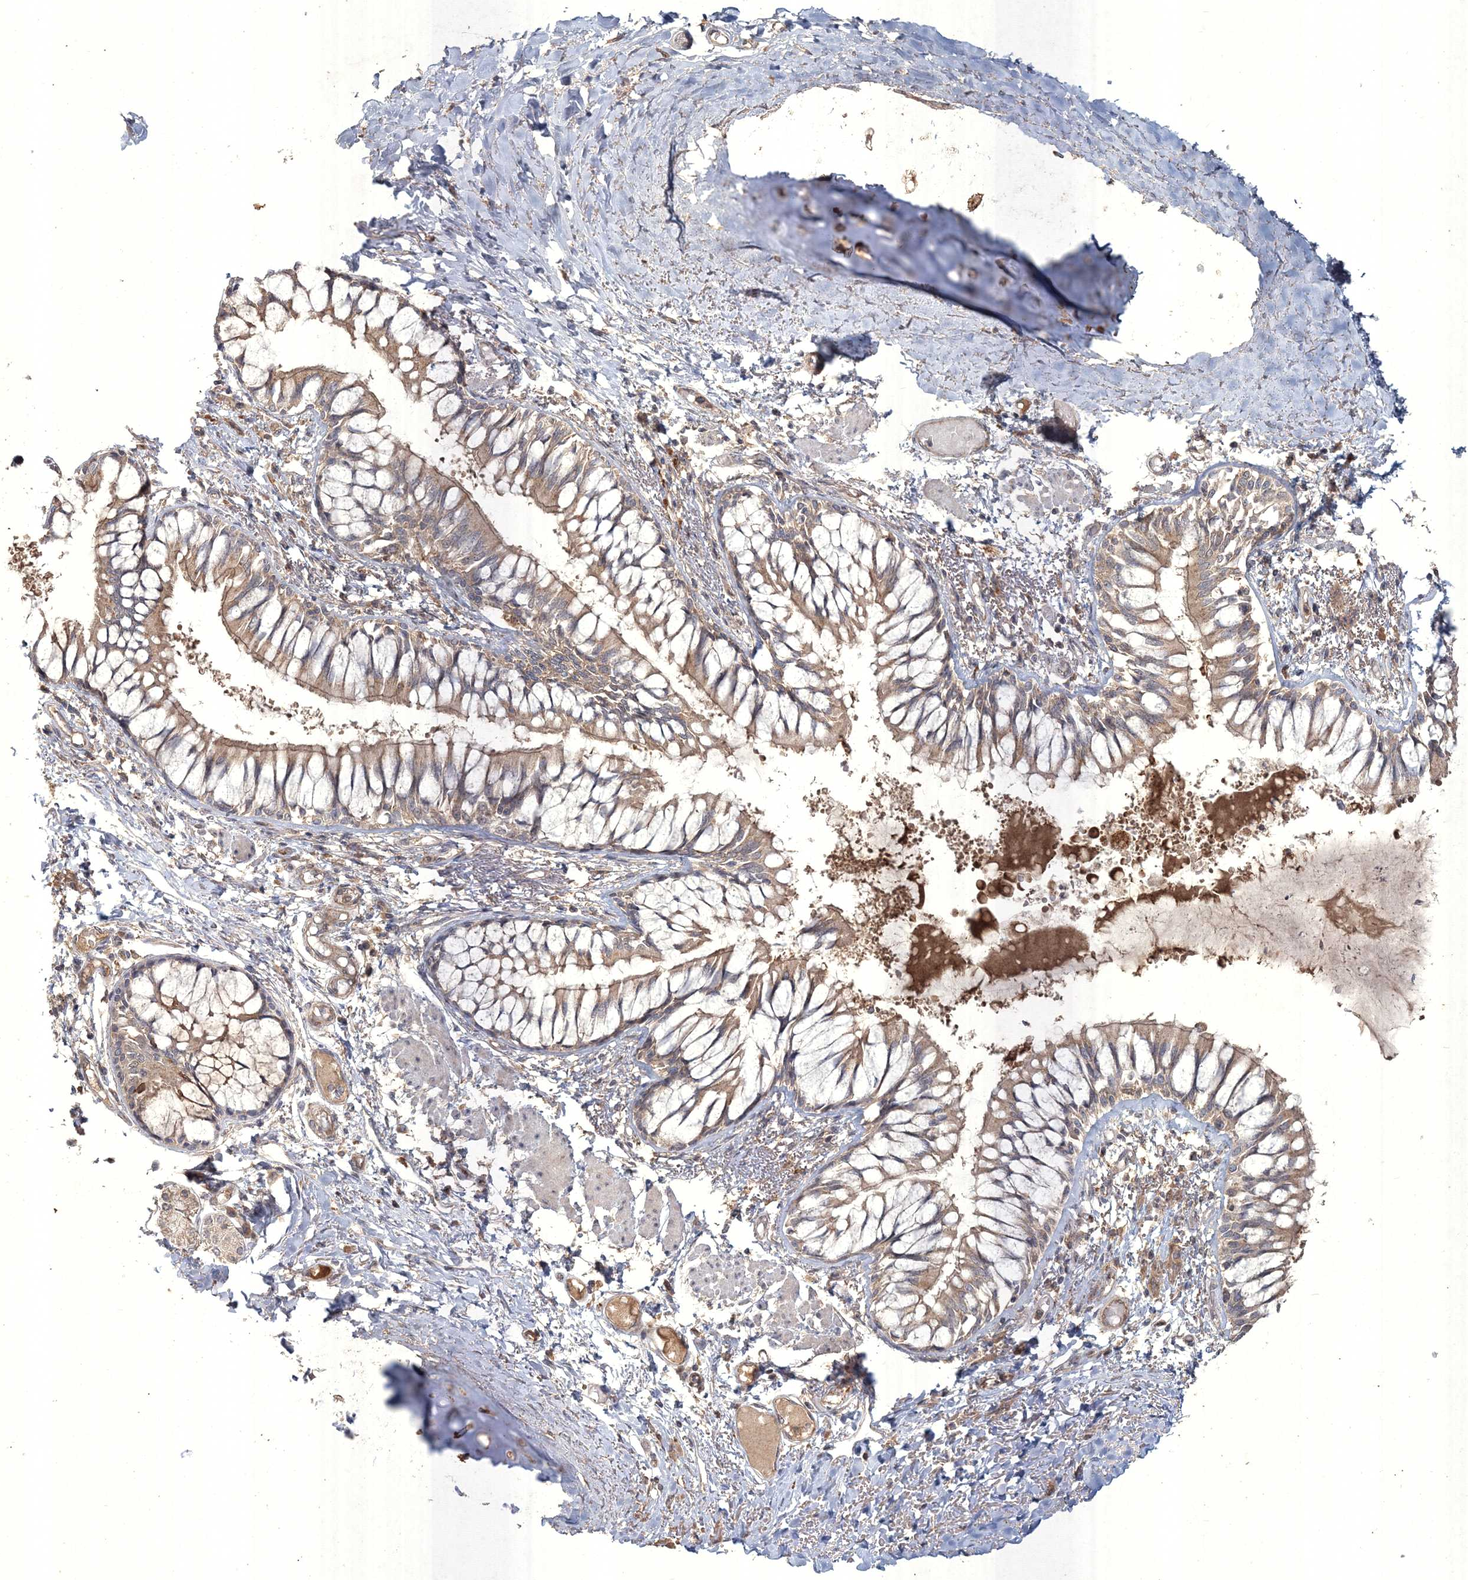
{"staining": {"intensity": "weak", "quantity": ">75%", "location": "cytoplasmic/membranous"}, "tissue": "bronchus", "cell_type": "Respiratory epithelial cells", "image_type": "normal", "snomed": [{"axis": "morphology", "description": "Normal tissue, NOS"}, {"axis": "topography", "description": "Cartilage tissue"}, {"axis": "topography", "description": "Bronchus"}, {"axis": "topography", "description": "Lung"}], "caption": "Respiratory epithelial cells demonstrate low levels of weak cytoplasmic/membranous staining in about >75% of cells in benign human bronchus. (Brightfield microscopy of DAB IHC at high magnification).", "gene": "SPRY1", "patient": {"sex": "male", "age": 64}}